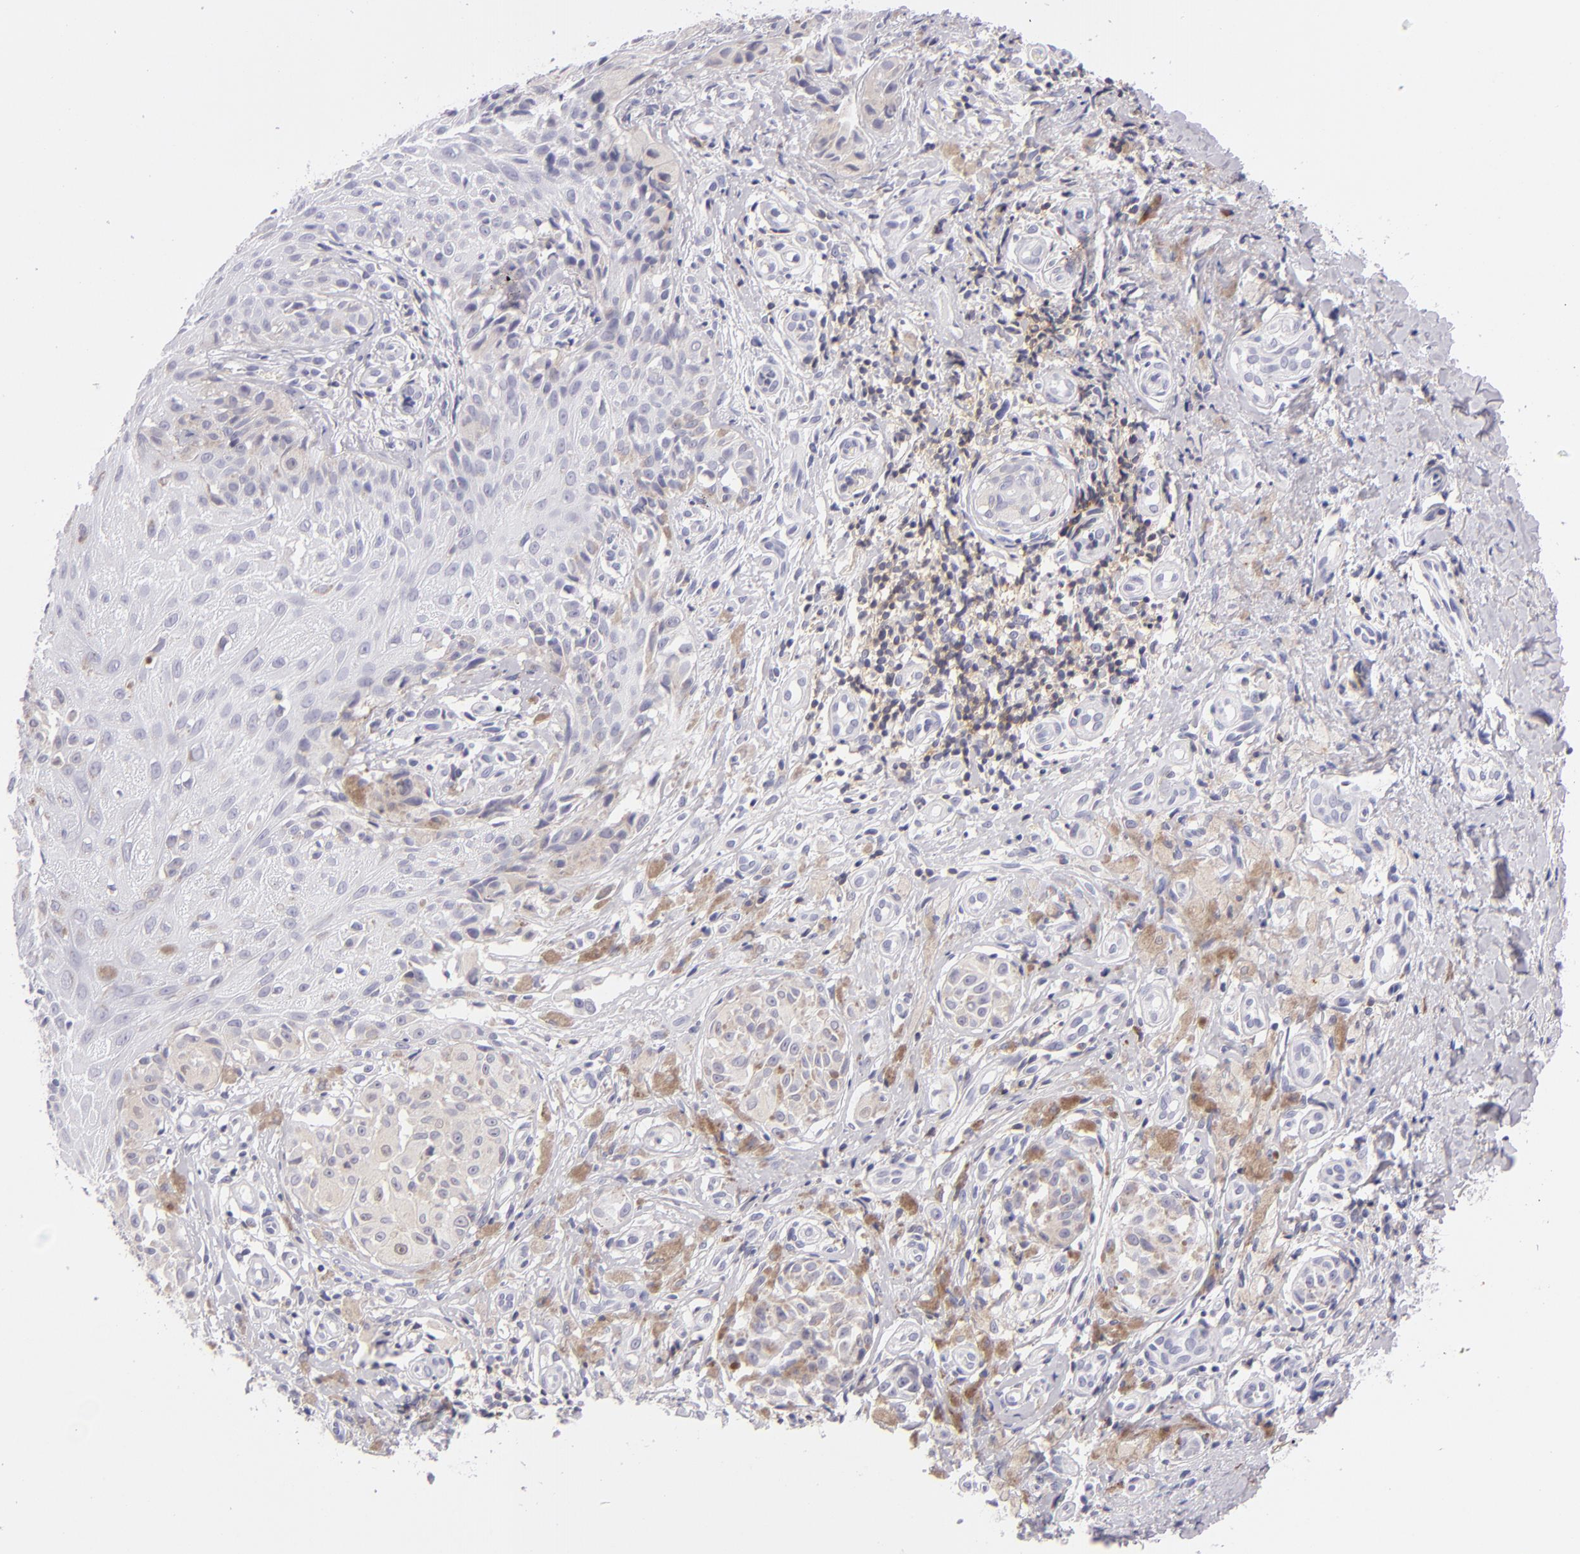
{"staining": {"intensity": "negative", "quantity": "none", "location": "none"}, "tissue": "melanoma", "cell_type": "Tumor cells", "image_type": "cancer", "snomed": [{"axis": "morphology", "description": "Malignant melanoma, NOS"}, {"axis": "topography", "description": "Skin"}], "caption": "Image shows no protein positivity in tumor cells of malignant melanoma tissue.", "gene": "CD48", "patient": {"sex": "male", "age": 67}}